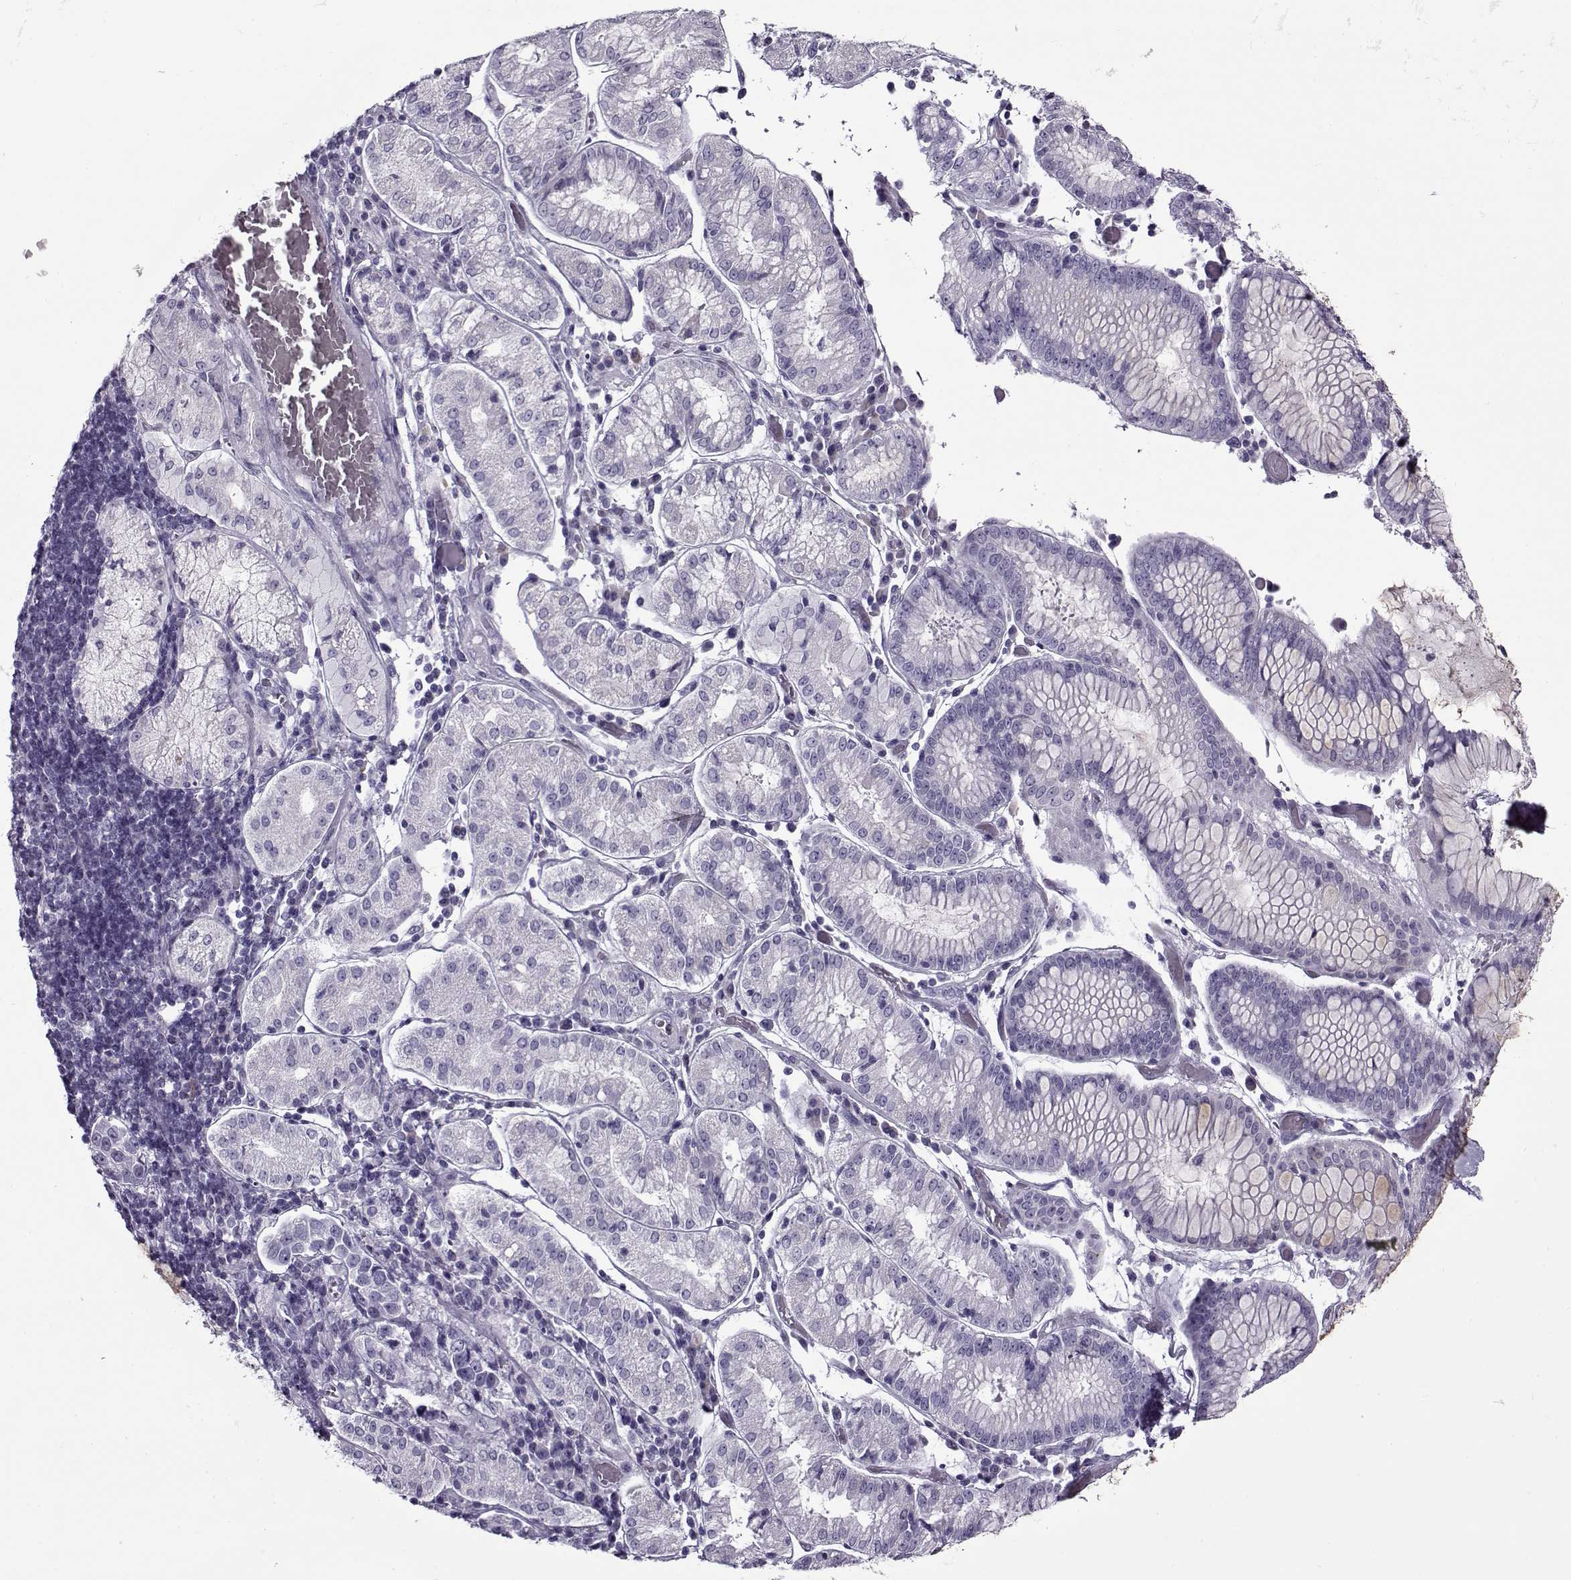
{"staining": {"intensity": "negative", "quantity": "none", "location": "none"}, "tissue": "stomach cancer", "cell_type": "Tumor cells", "image_type": "cancer", "snomed": [{"axis": "morphology", "description": "Adenocarcinoma, NOS"}, {"axis": "topography", "description": "Stomach"}], "caption": "Photomicrograph shows no significant protein positivity in tumor cells of stomach cancer (adenocarcinoma).", "gene": "GAGE2A", "patient": {"sex": "male", "age": 93}}